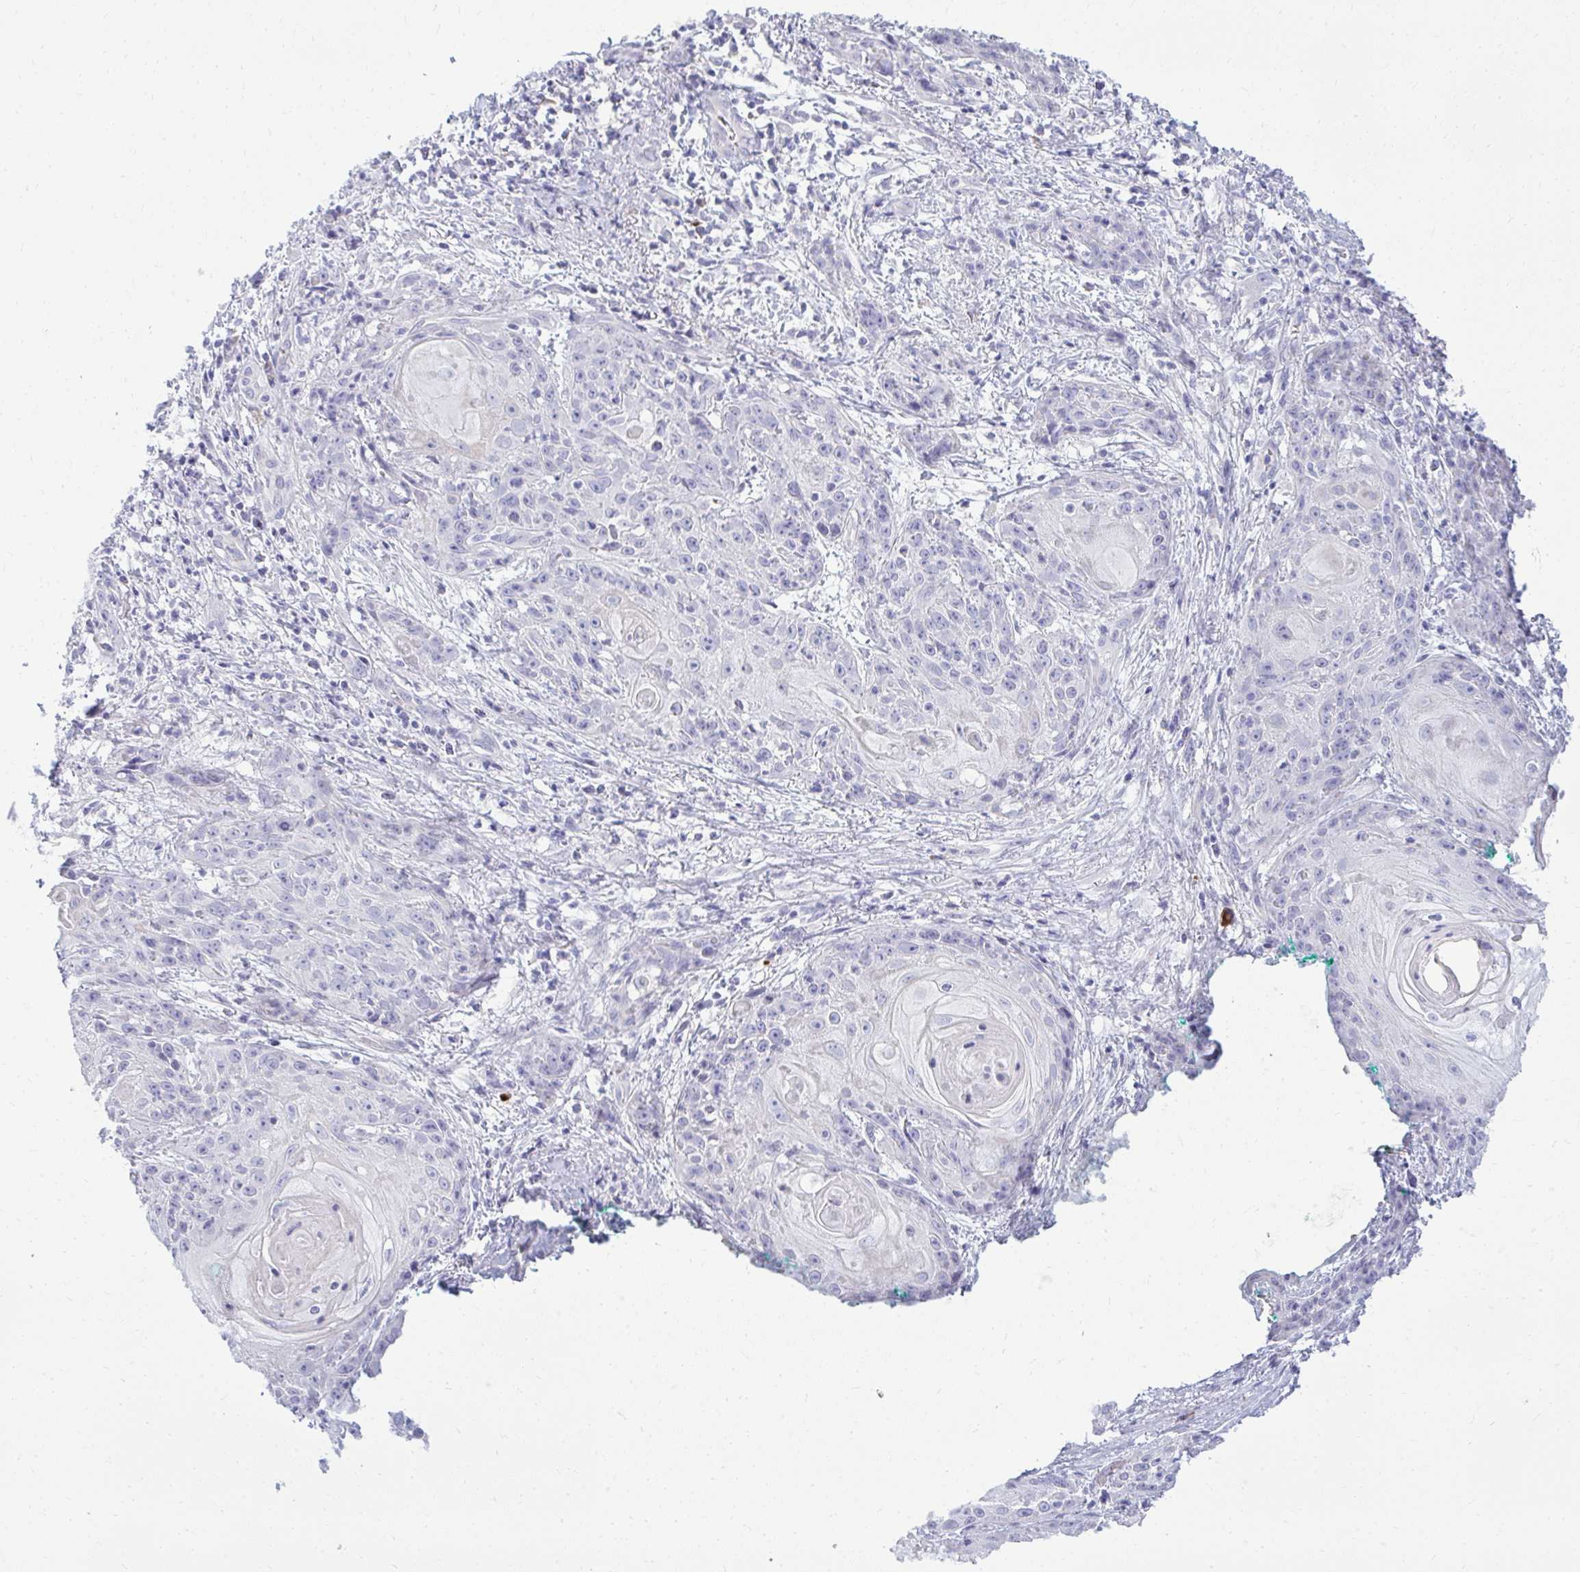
{"staining": {"intensity": "negative", "quantity": "none", "location": "none"}, "tissue": "skin cancer", "cell_type": "Tumor cells", "image_type": "cancer", "snomed": [{"axis": "morphology", "description": "Squamous cell carcinoma, NOS"}, {"axis": "topography", "description": "Skin"}, {"axis": "topography", "description": "Vulva"}], "caption": "Skin cancer stained for a protein using IHC reveals no expression tumor cells.", "gene": "TSPEAR", "patient": {"sex": "female", "age": 76}}